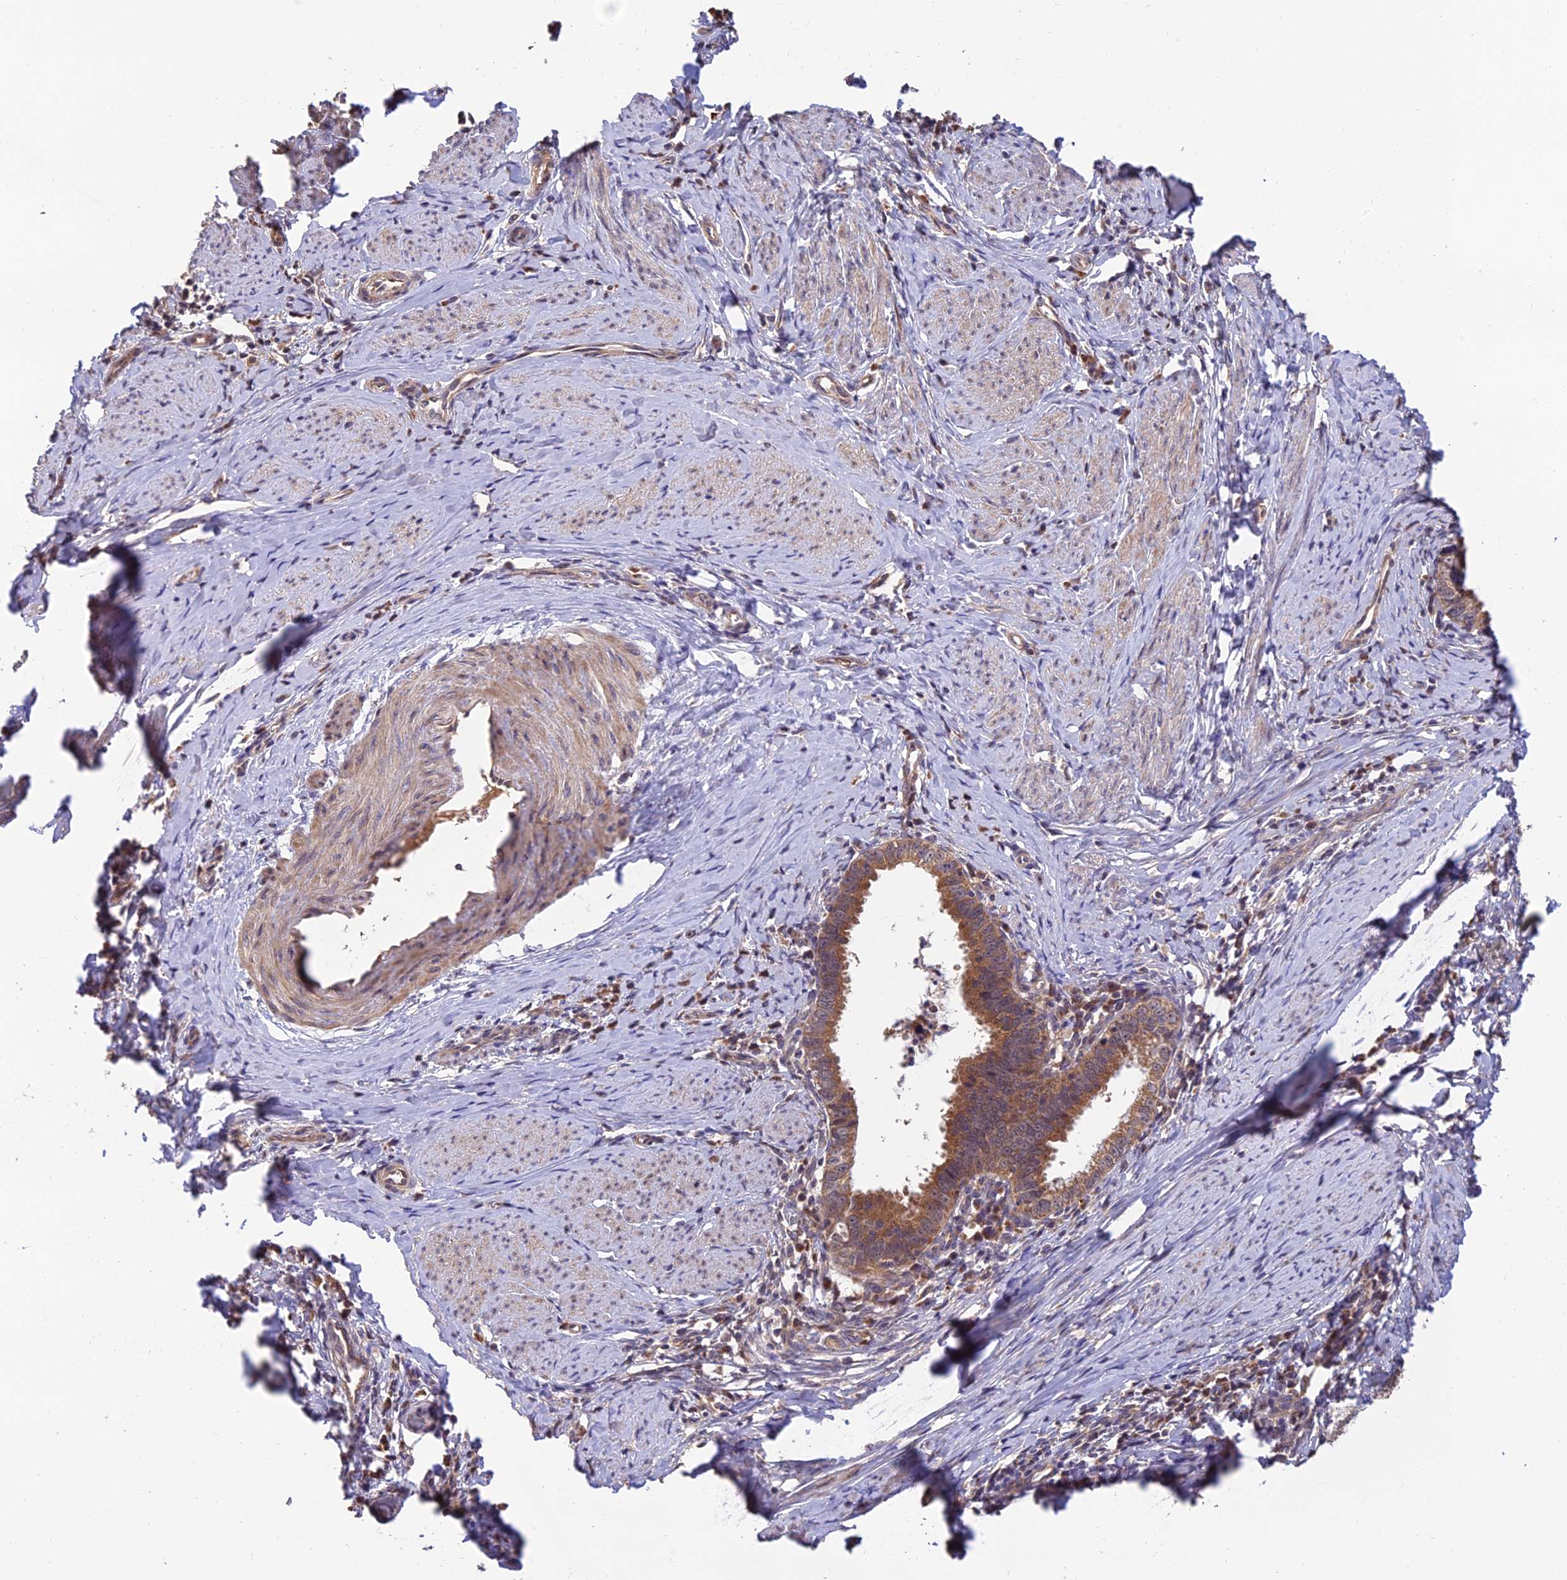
{"staining": {"intensity": "moderate", "quantity": ">75%", "location": "cytoplasmic/membranous"}, "tissue": "cervical cancer", "cell_type": "Tumor cells", "image_type": "cancer", "snomed": [{"axis": "morphology", "description": "Adenocarcinoma, NOS"}, {"axis": "topography", "description": "Cervix"}], "caption": "Brown immunohistochemical staining in human adenocarcinoma (cervical) shows moderate cytoplasmic/membranous expression in about >75% of tumor cells.", "gene": "MNS1", "patient": {"sex": "female", "age": 36}}